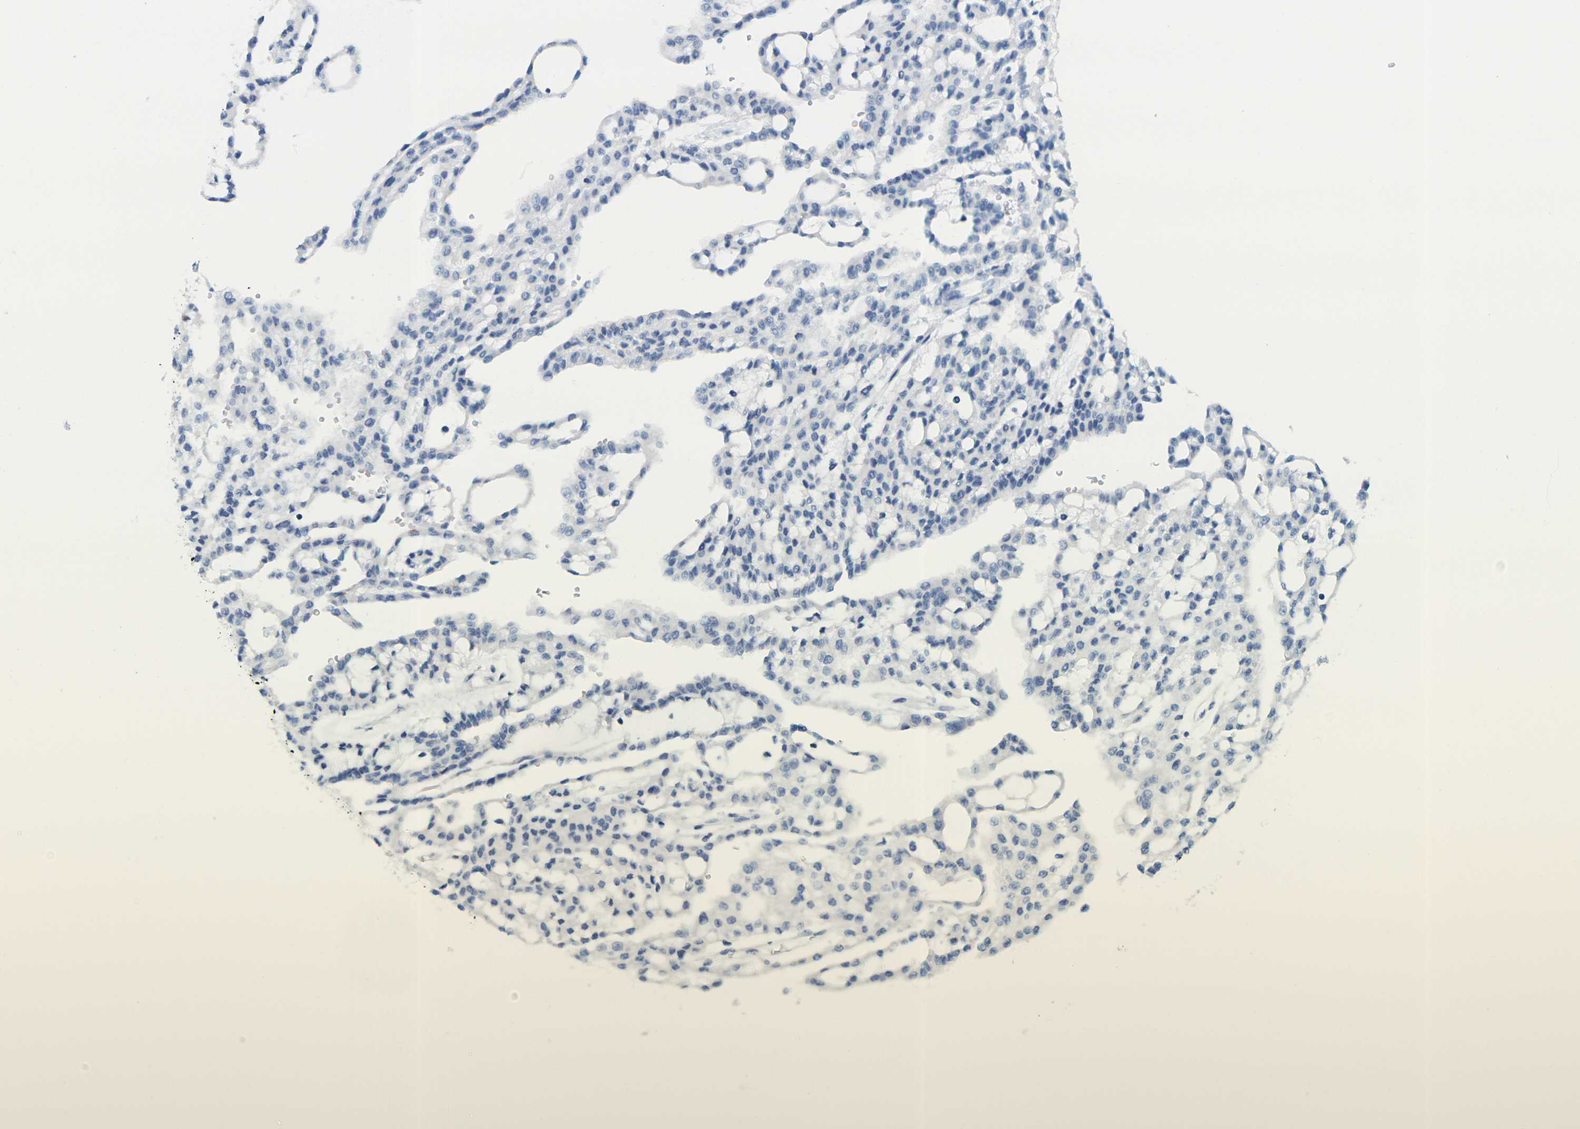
{"staining": {"intensity": "negative", "quantity": "none", "location": "none"}, "tissue": "renal cancer", "cell_type": "Tumor cells", "image_type": "cancer", "snomed": [{"axis": "morphology", "description": "Adenocarcinoma, NOS"}, {"axis": "topography", "description": "Kidney"}], "caption": "The micrograph demonstrates no staining of tumor cells in renal adenocarcinoma.", "gene": "GPR15", "patient": {"sex": "male", "age": 63}}